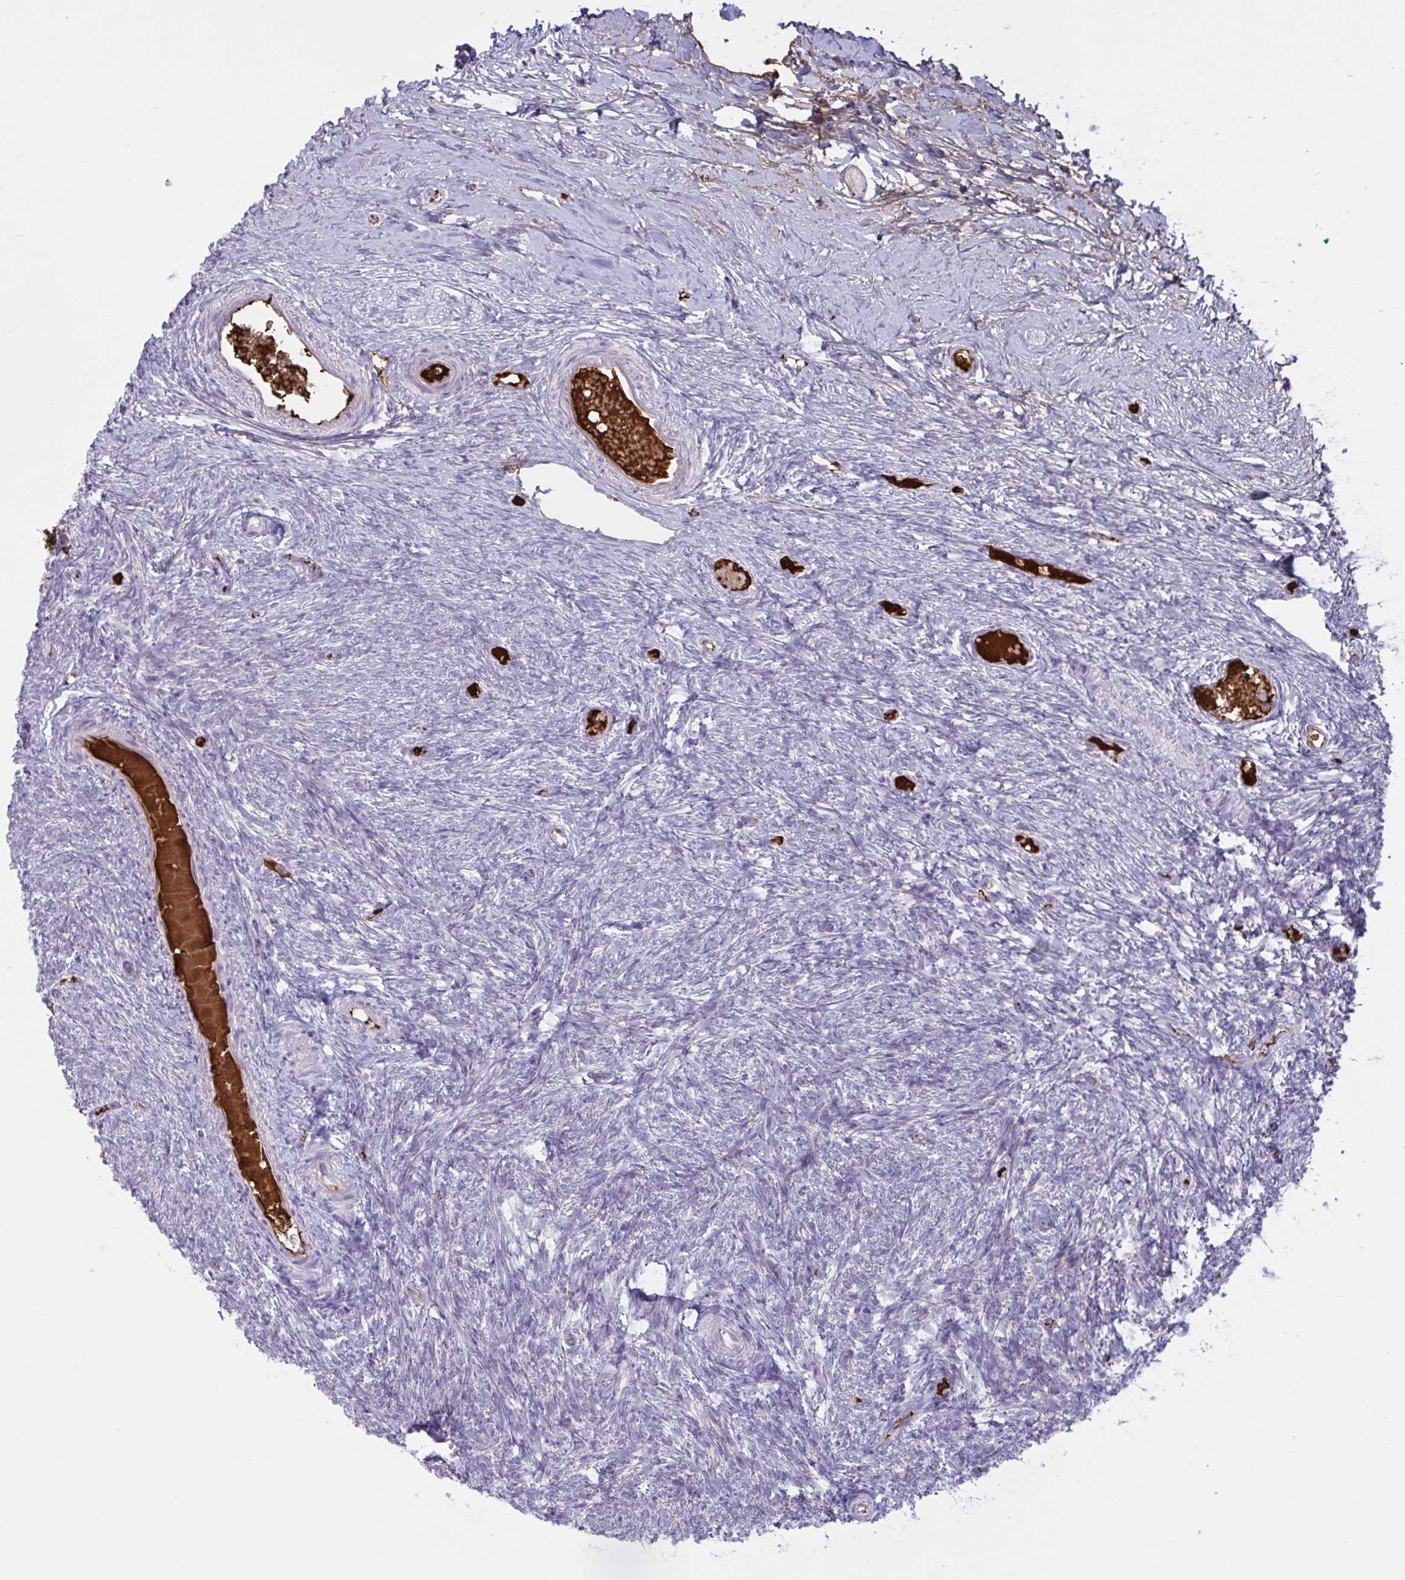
{"staining": {"intensity": "negative", "quantity": "none", "location": "none"}, "tissue": "ovary", "cell_type": "Ovarian stroma cells", "image_type": "normal", "snomed": [{"axis": "morphology", "description": "Normal tissue, NOS"}, {"axis": "topography", "description": "Ovary"}], "caption": "IHC image of normal ovary: human ovary stained with DAB reveals no significant protein positivity in ovarian stroma cells.", "gene": "IL1R1", "patient": {"sex": "female", "age": 39}}